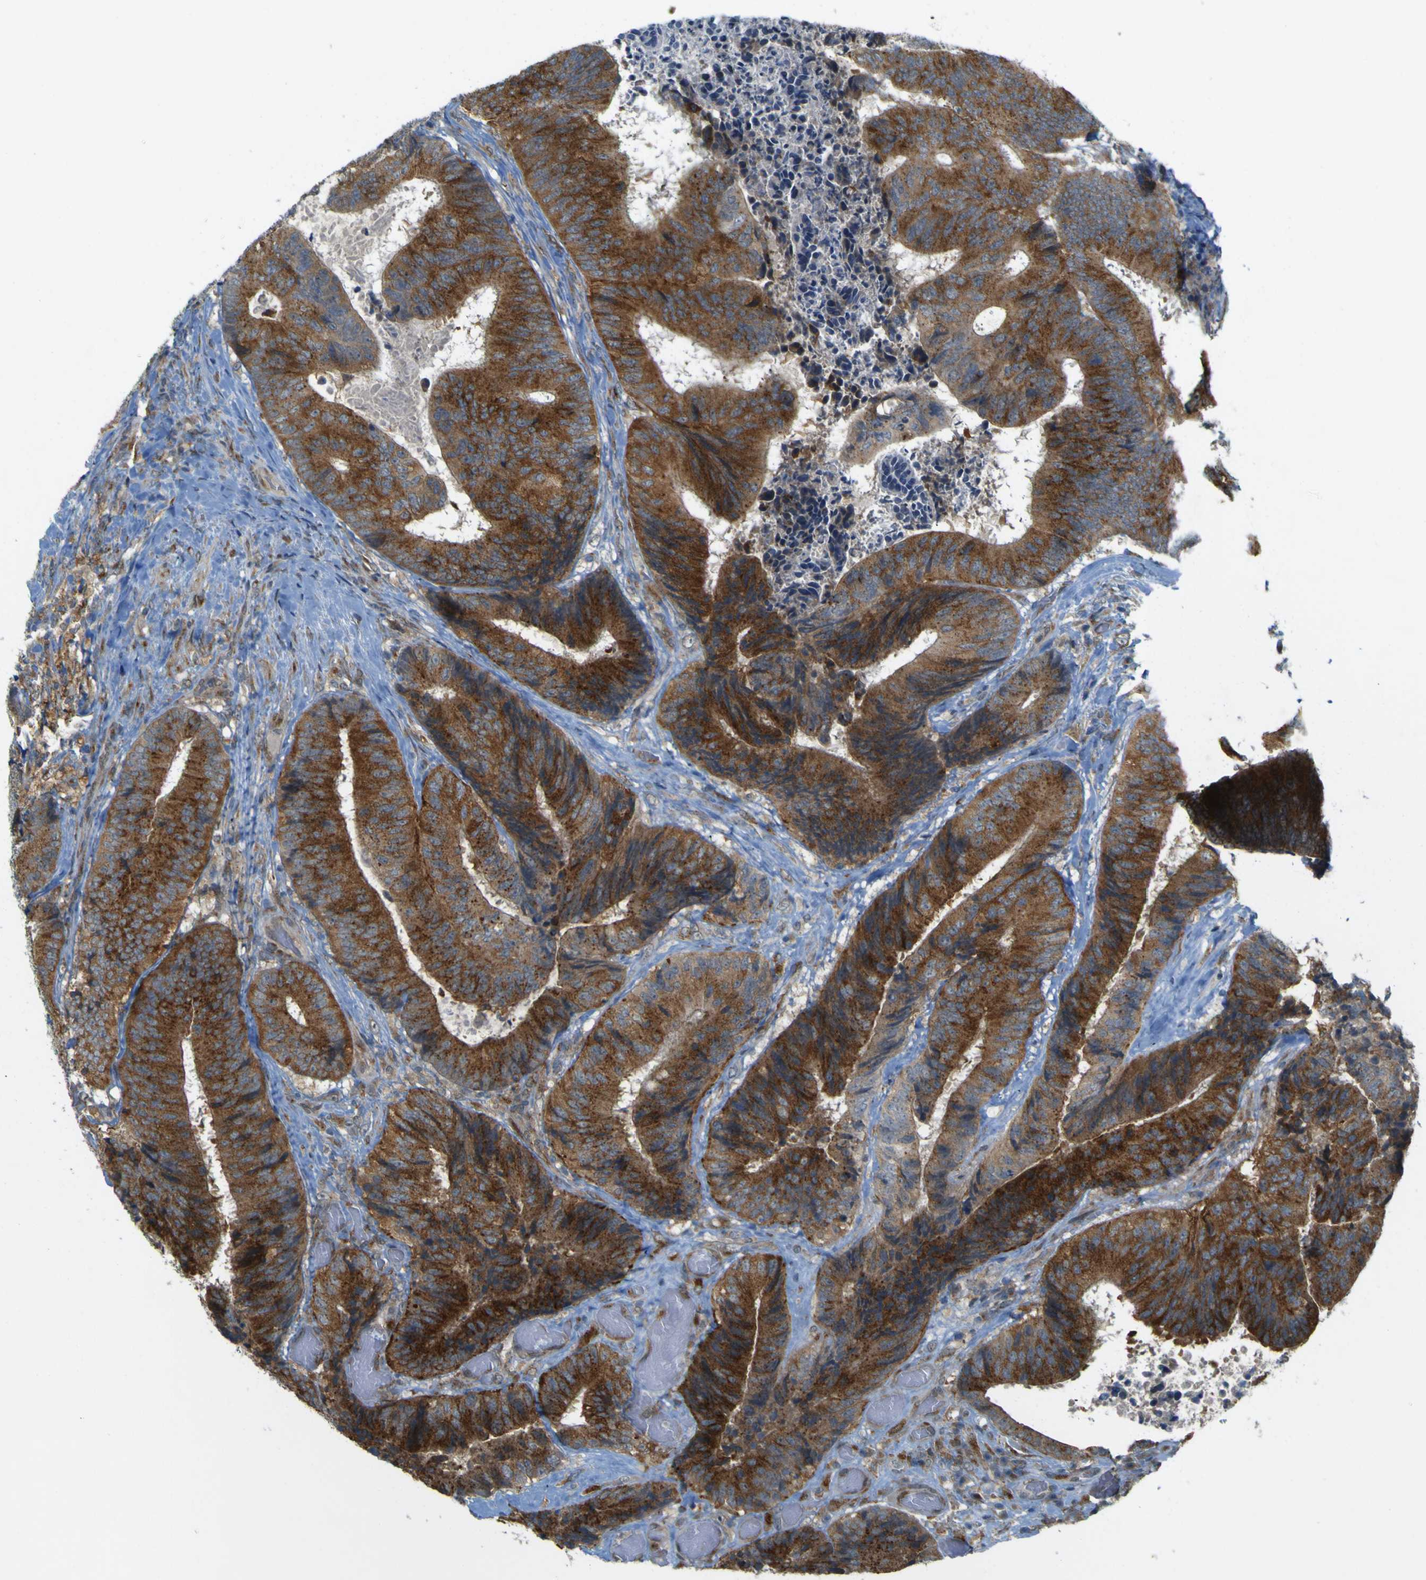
{"staining": {"intensity": "moderate", "quantity": "25%-75%", "location": "cytoplasmic/membranous"}, "tissue": "colorectal cancer", "cell_type": "Tumor cells", "image_type": "cancer", "snomed": [{"axis": "morphology", "description": "Adenocarcinoma, NOS"}, {"axis": "topography", "description": "Rectum"}], "caption": "Immunohistochemistry (IHC) staining of colorectal cancer, which shows medium levels of moderate cytoplasmic/membranous staining in about 25%-75% of tumor cells indicating moderate cytoplasmic/membranous protein positivity. The staining was performed using DAB (3,3'-diaminobenzidine) (brown) for protein detection and nuclei were counterstained in hematoxylin (blue).", "gene": "IGF2R", "patient": {"sex": "male", "age": 72}}